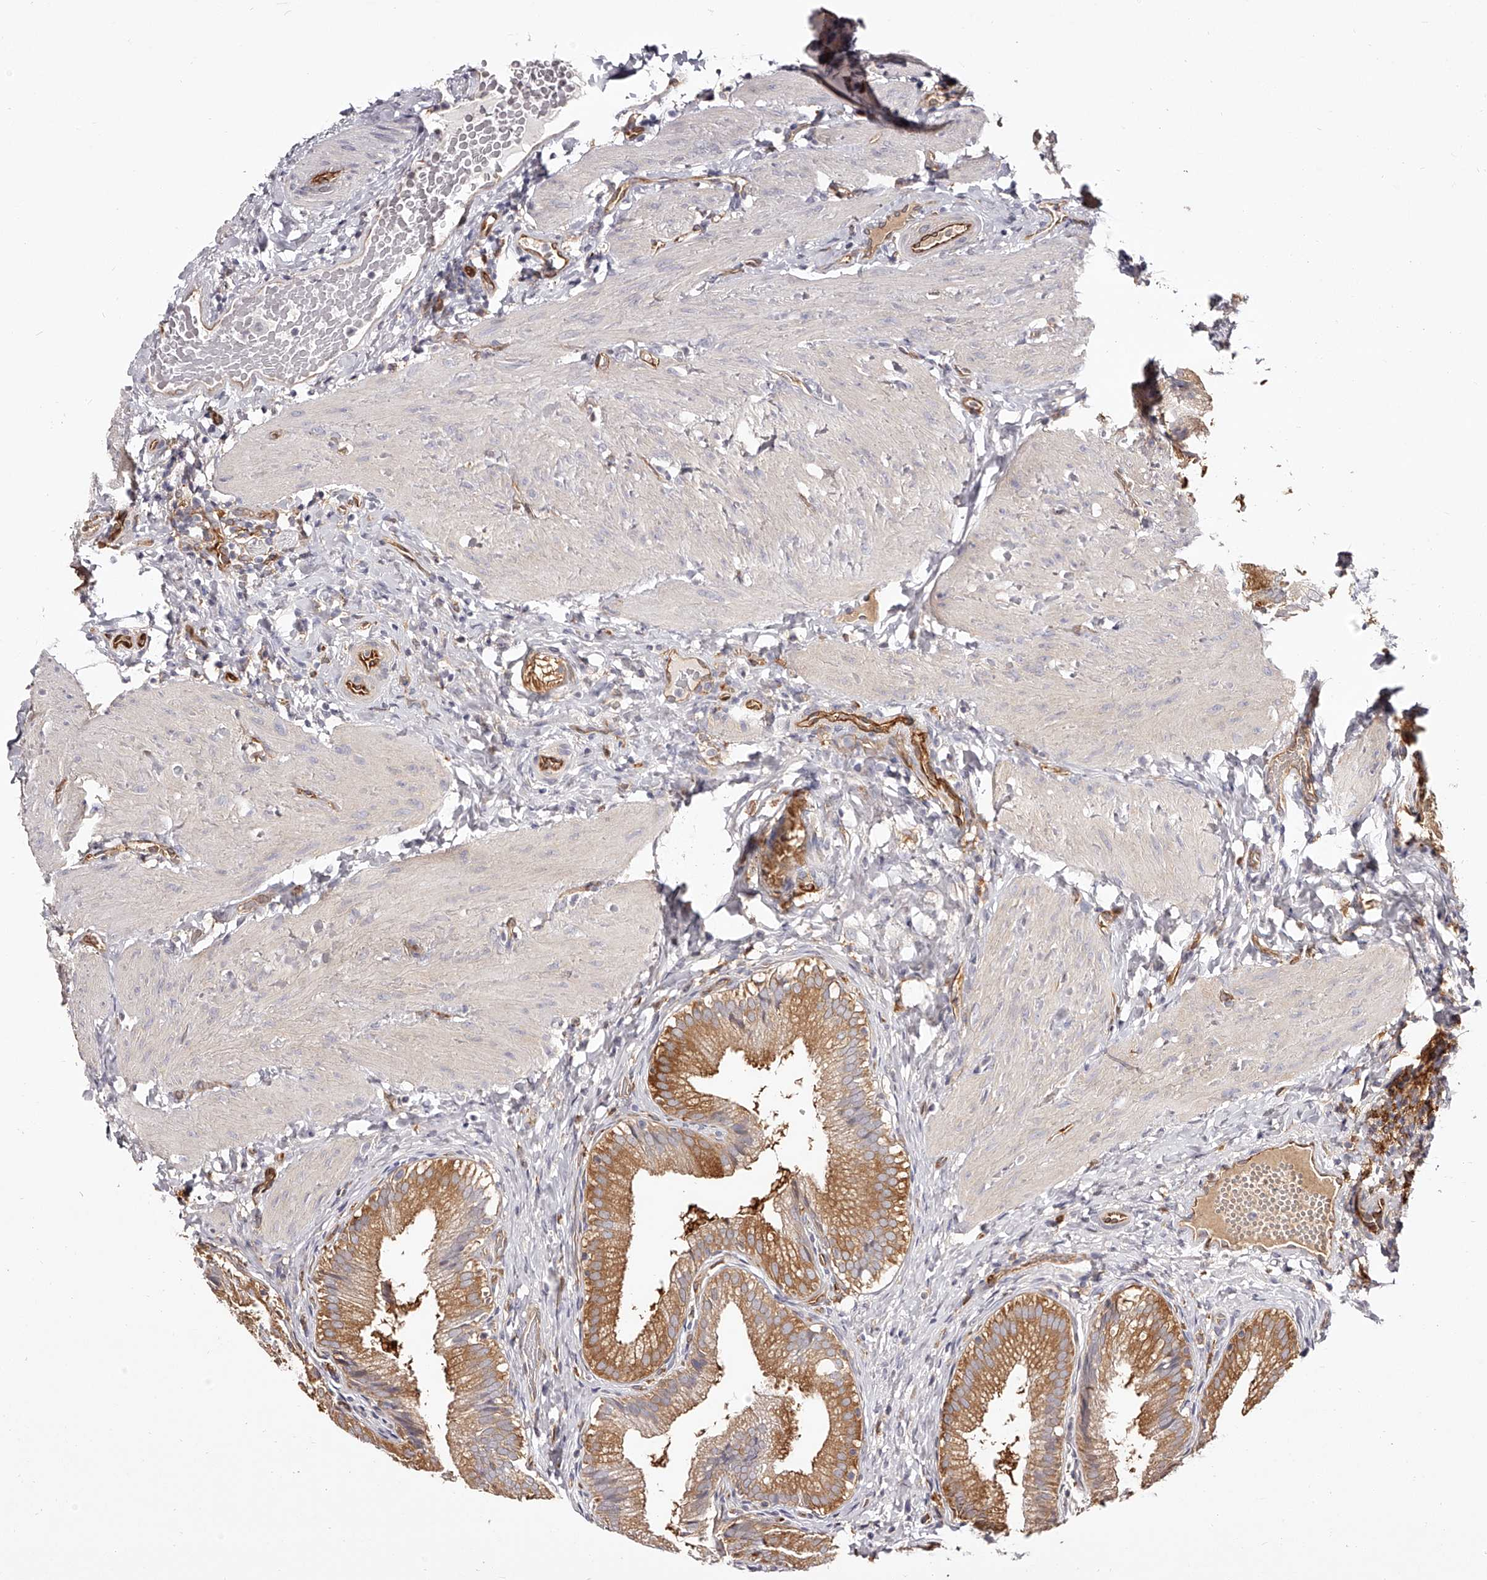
{"staining": {"intensity": "moderate", "quantity": ">75%", "location": "cytoplasmic/membranous"}, "tissue": "gallbladder", "cell_type": "Glandular cells", "image_type": "normal", "snomed": [{"axis": "morphology", "description": "Normal tissue, NOS"}, {"axis": "topography", "description": "Gallbladder"}], "caption": "Glandular cells demonstrate moderate cytoplasmic/membranous staining in about >75% of cells in normal gallbladder. (DAB (3,3'-diaminobenzidine) = brown stain, brightfield microscopy at high magnification).", "gene": "LAP3", "patient": {"sex": "female", "age": 30}}